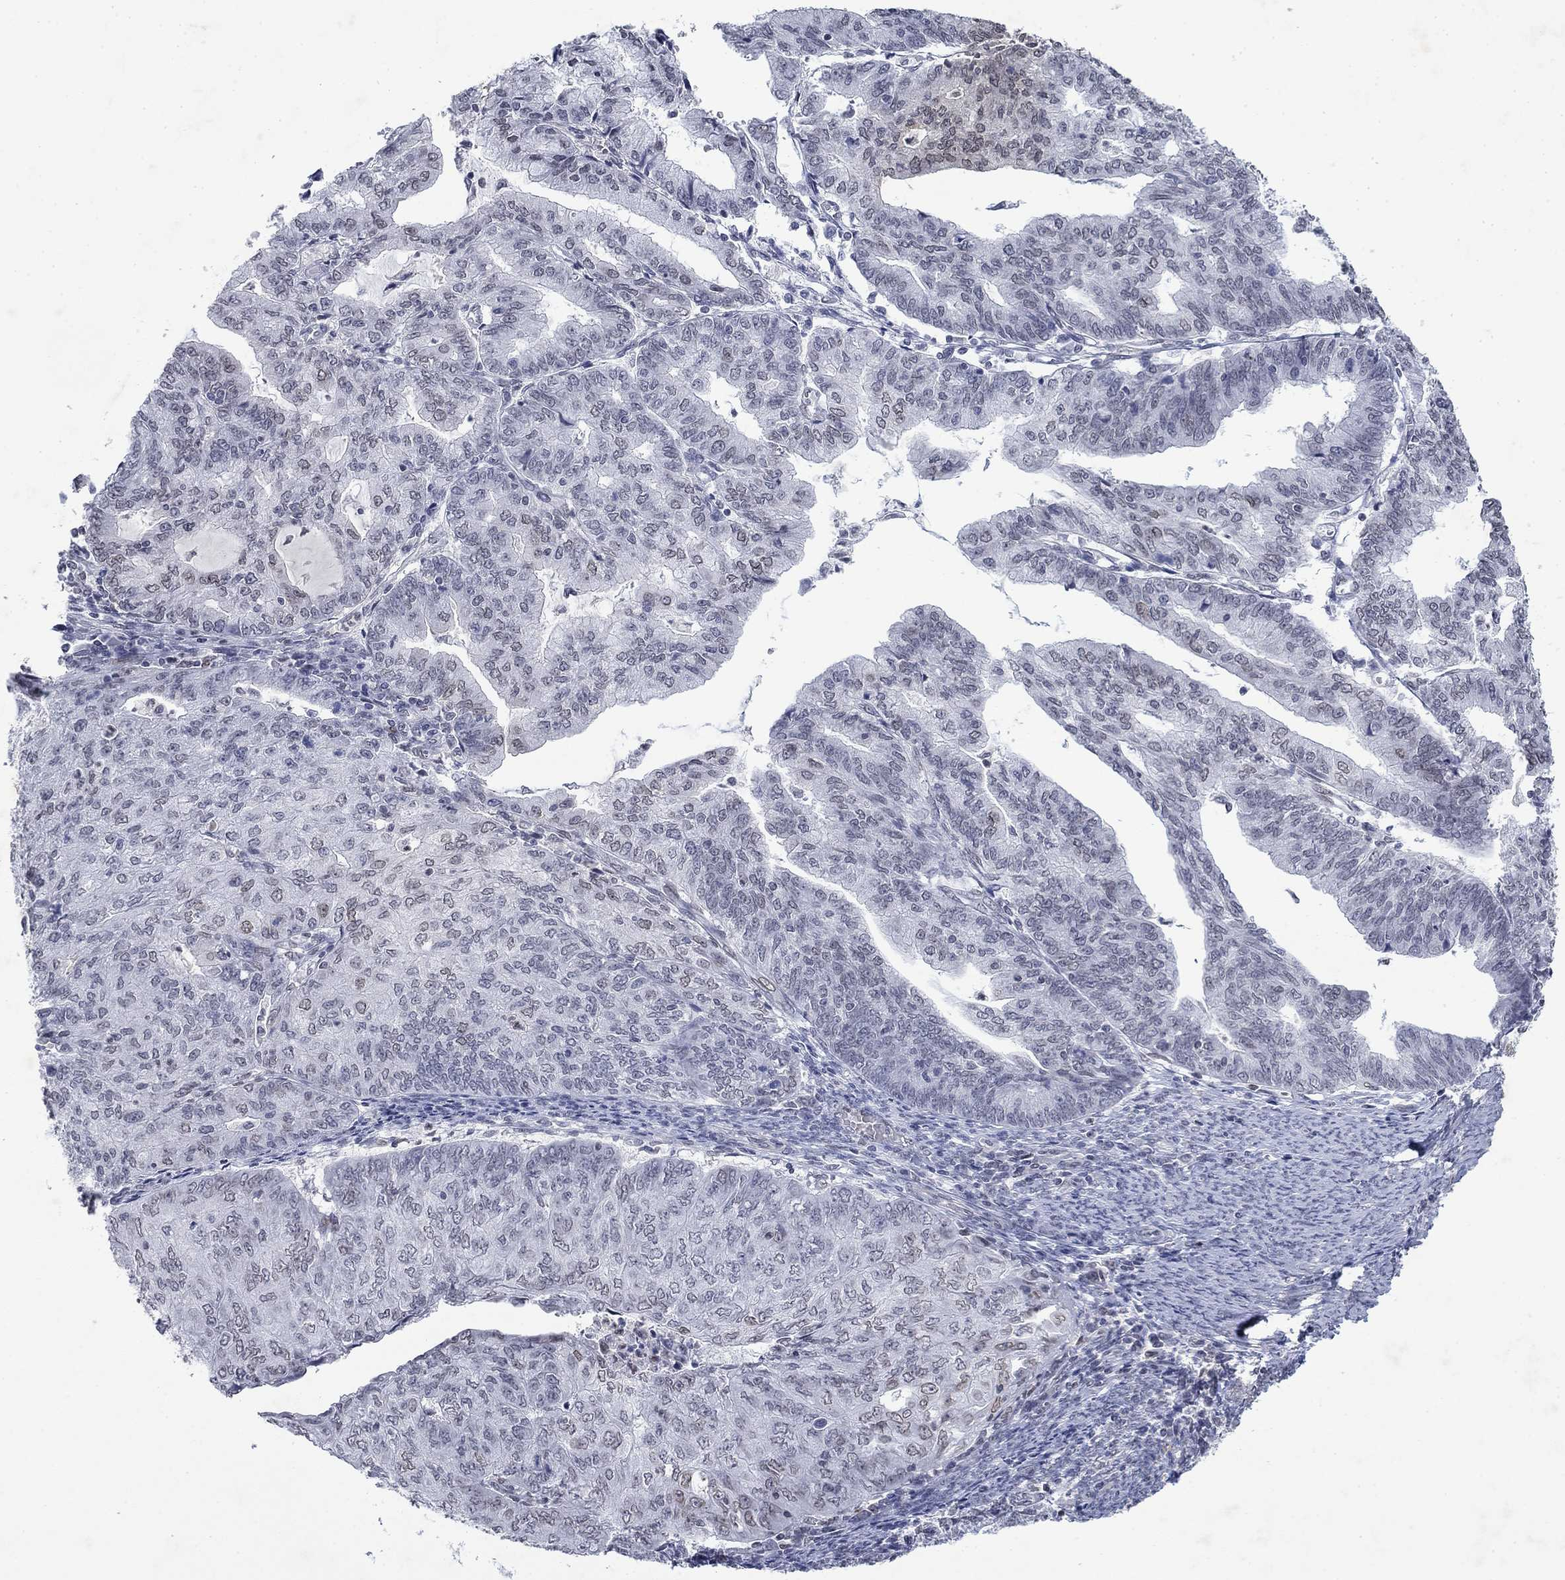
{"staining": {"intensity": "weak", "quantity": "25%-75%", "location": "cytoplasmic/membranous,nuclear"}, "tissue": "endometrial cancer", "cell_type": "Tumor cells", "image_type": "cancer", "snomed": [{"axis": "morphology", "description": "Adenocarcinoma, NOS"}, {"axis": "topography", "description": "Endometrium"}], "caption": "Brown immunohistochemical staining in human endometrial adenocarcinoma displays weak cytoplasmic/membranous and nuclear positivity in about 25%-75% of tumor cells.", "gene": "TOR1AIP1", "patient": {"sex": "female", "age": 82}}